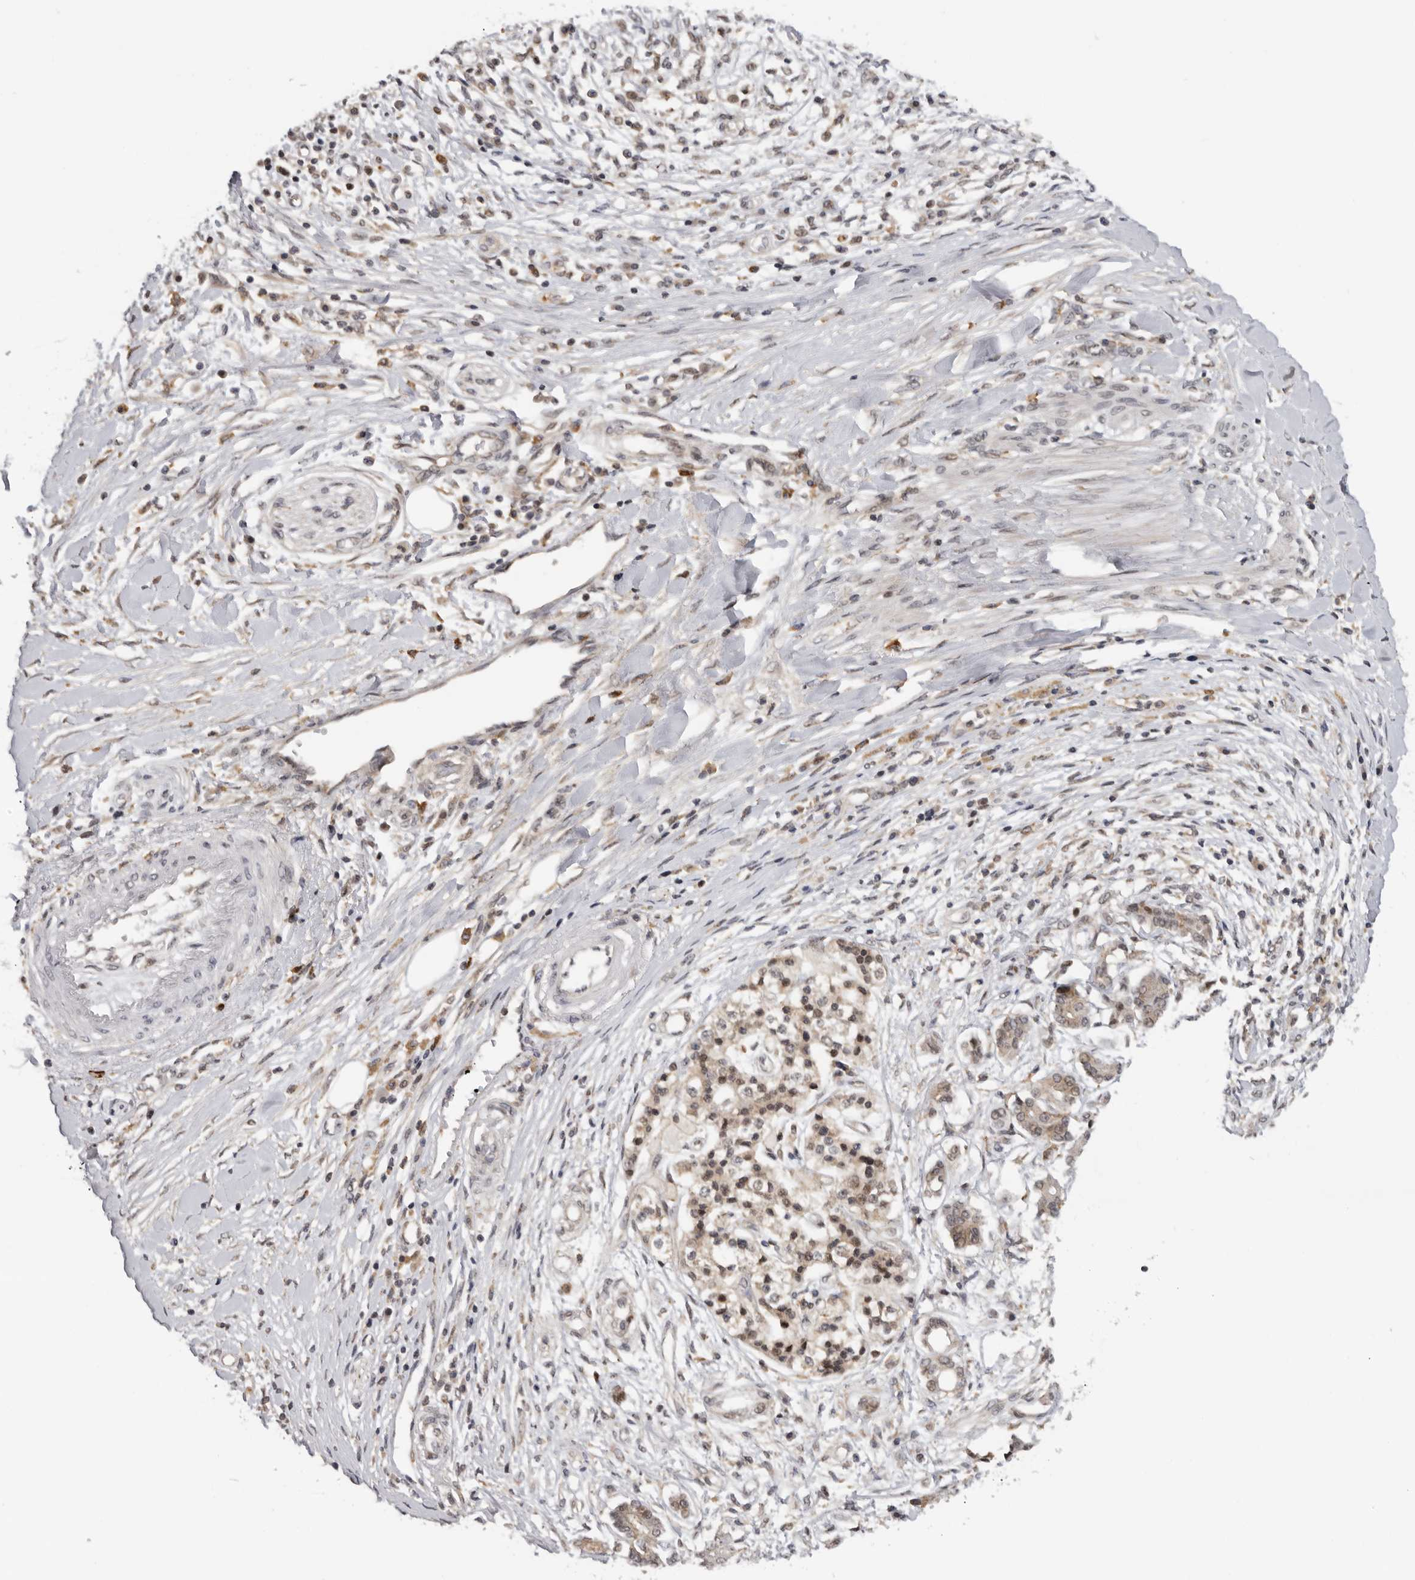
{"staining": {"intensity": "weak", "quantity": "<25%", "location": "cytoplasmic/membranous,nuclear"}, "tissue": "pancreatic cancer", "cell_type": "Tumor cells", "image_type": "cancer", "snomed": [{"axis": "morphology", "description": "Adenocarcinoma, NOS"}, {"axis": "topography", "description": "Pancreas"}], "caption": "Tumor cells show no significant protein staining in pancreatic cancer.", "gene": "KIF2B", "patient": {"sex": "female", "age": 56}}